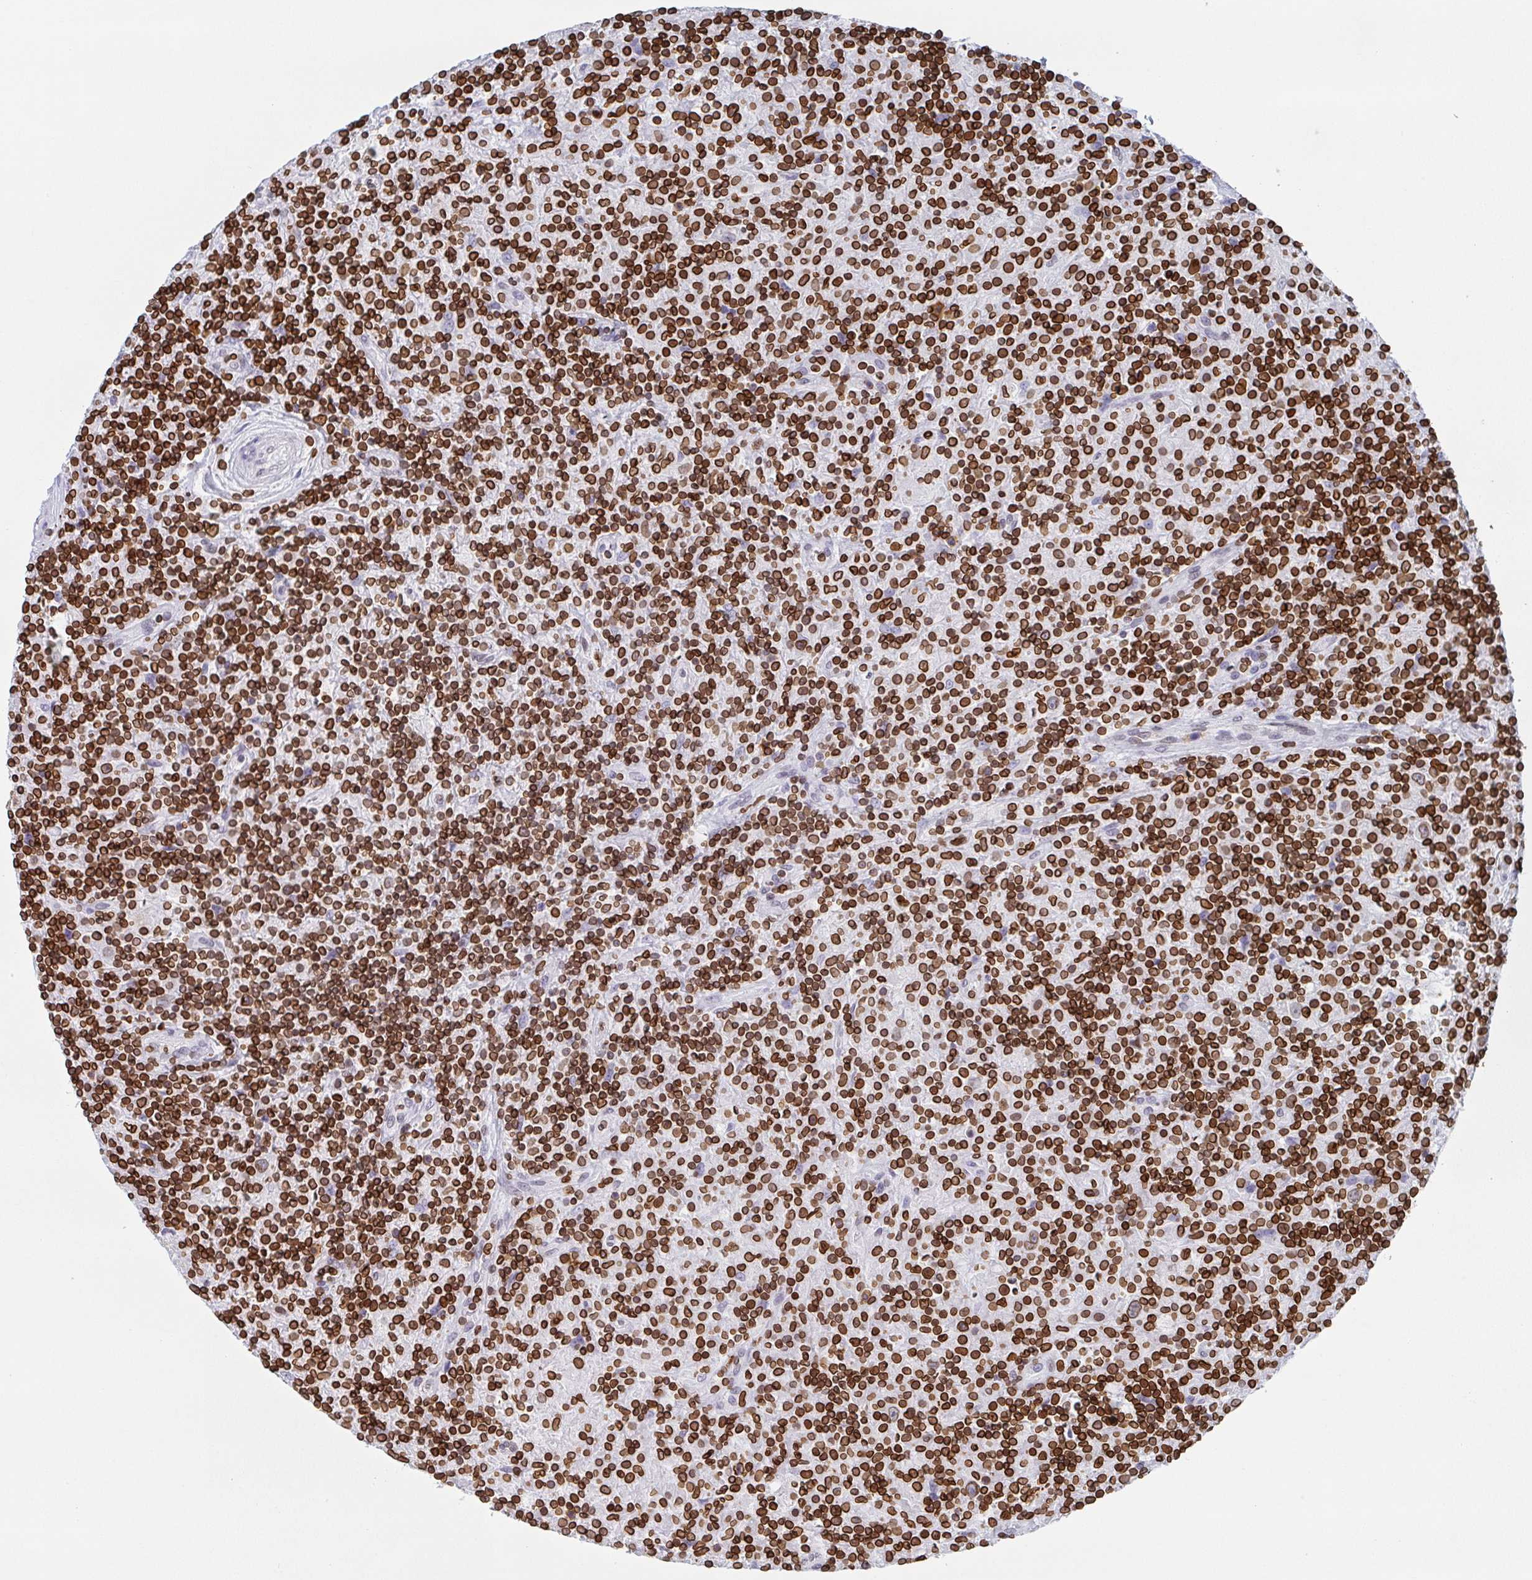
{"staining": {"intensity": "negative", "quantity": "none", "location": "none"}, "tissue": "lymphoma", "cell_type": "Tumor cells", "image_type": "cancer", "snomed": [{"axis": "morphology", "description": "Hodgkin's disease, NOS"}, {"axis": "topography", "description": "Lymph node"}], "caption": "Protein analysis of lymphoma exhibits no significant staining in tumor cells.", "gene": "BTBD7", "patient": {"sex": "male", "age": 70}}